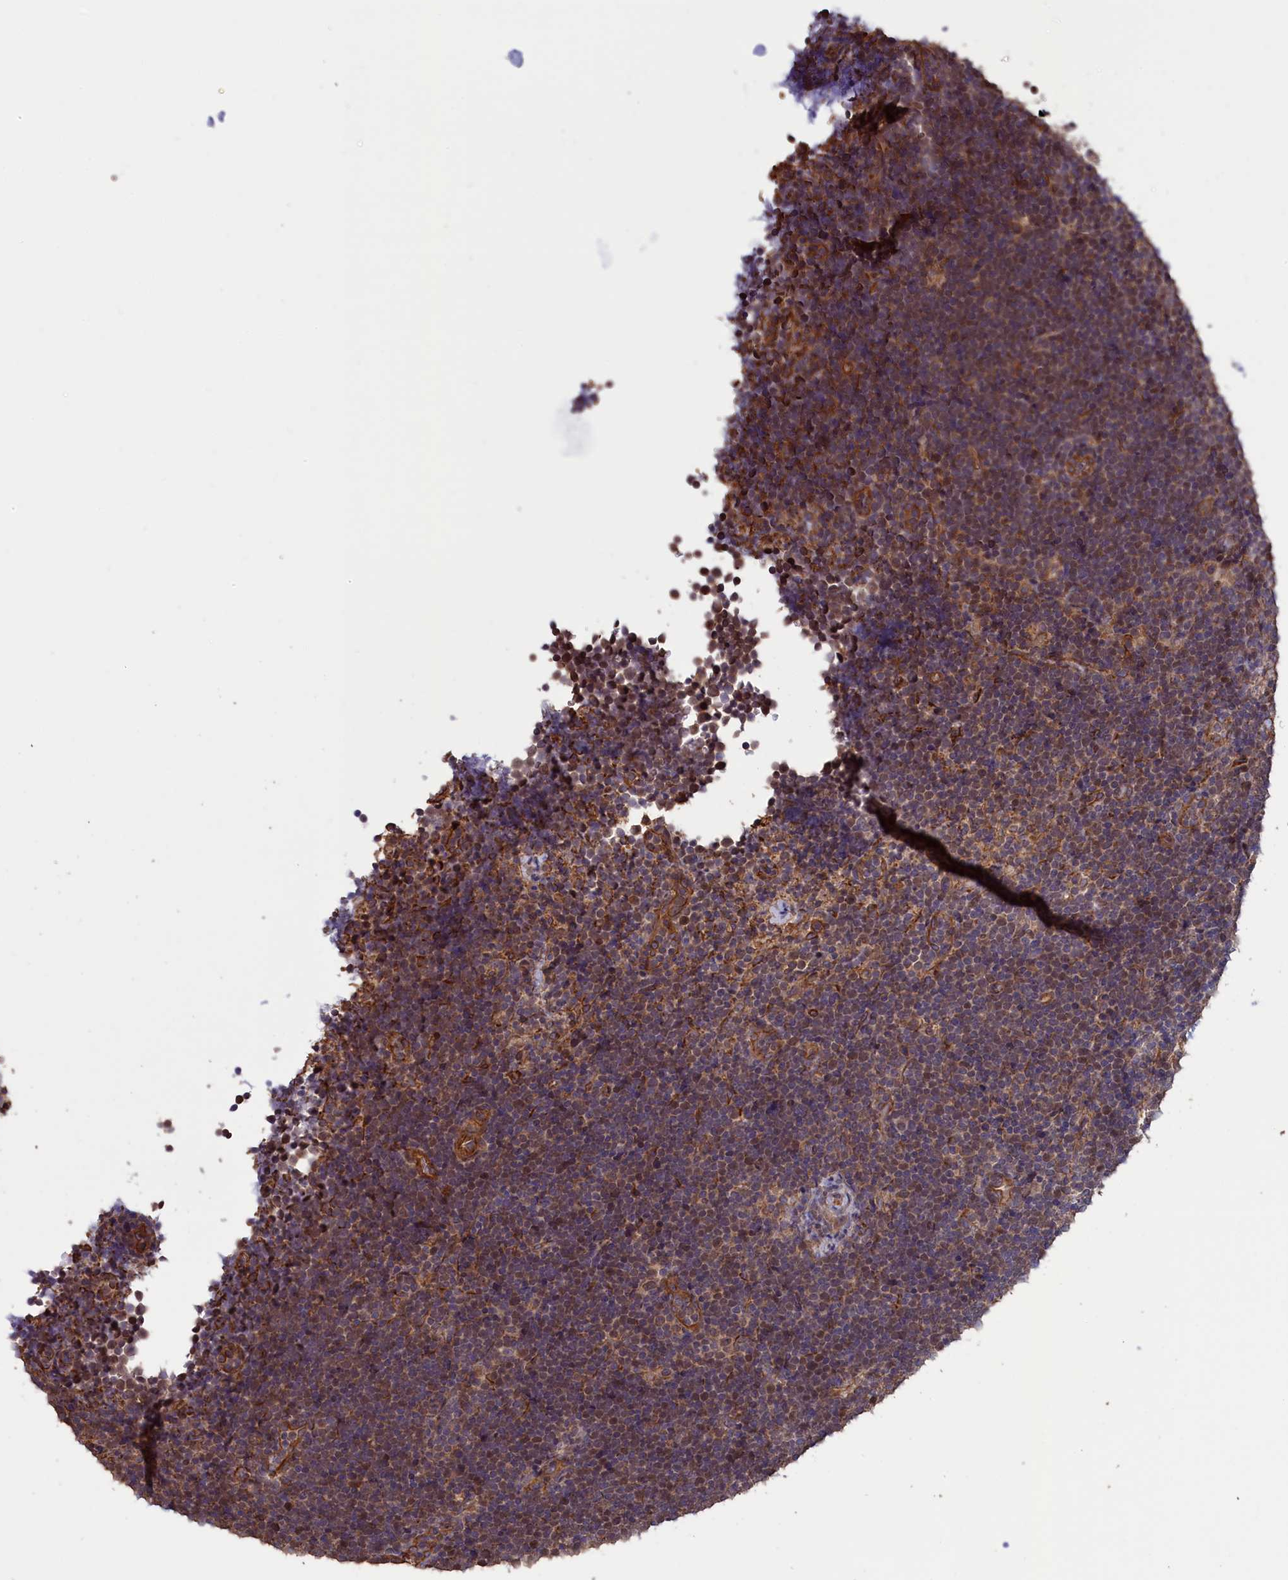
{"staining": {"intensity": "weak", "quantity": "25%-75%", "location": "cytoplasmic/membranous"}, "tissue": "lymphoma", "cell_type": "Tumor cells", "image_type": "cancer", "snomed": [{"axis": "morphology", "description": "Malignant lymphoma, non-Hodgkin's type, High grade"}, {"axis": "topography", "description": "Lymph node"}], "caption": "DAB (3,3'-diaminobenzidine) immunohistochemical staining of human malignant lymphoma, non-Hodgkin's type (high-grade) exhibits weak cytoplasmic/membranous protein positivity in about 25%-75% of tumor cells.", "gene": "DAPK3", "patient": {"sex": "male", "age": 13}}